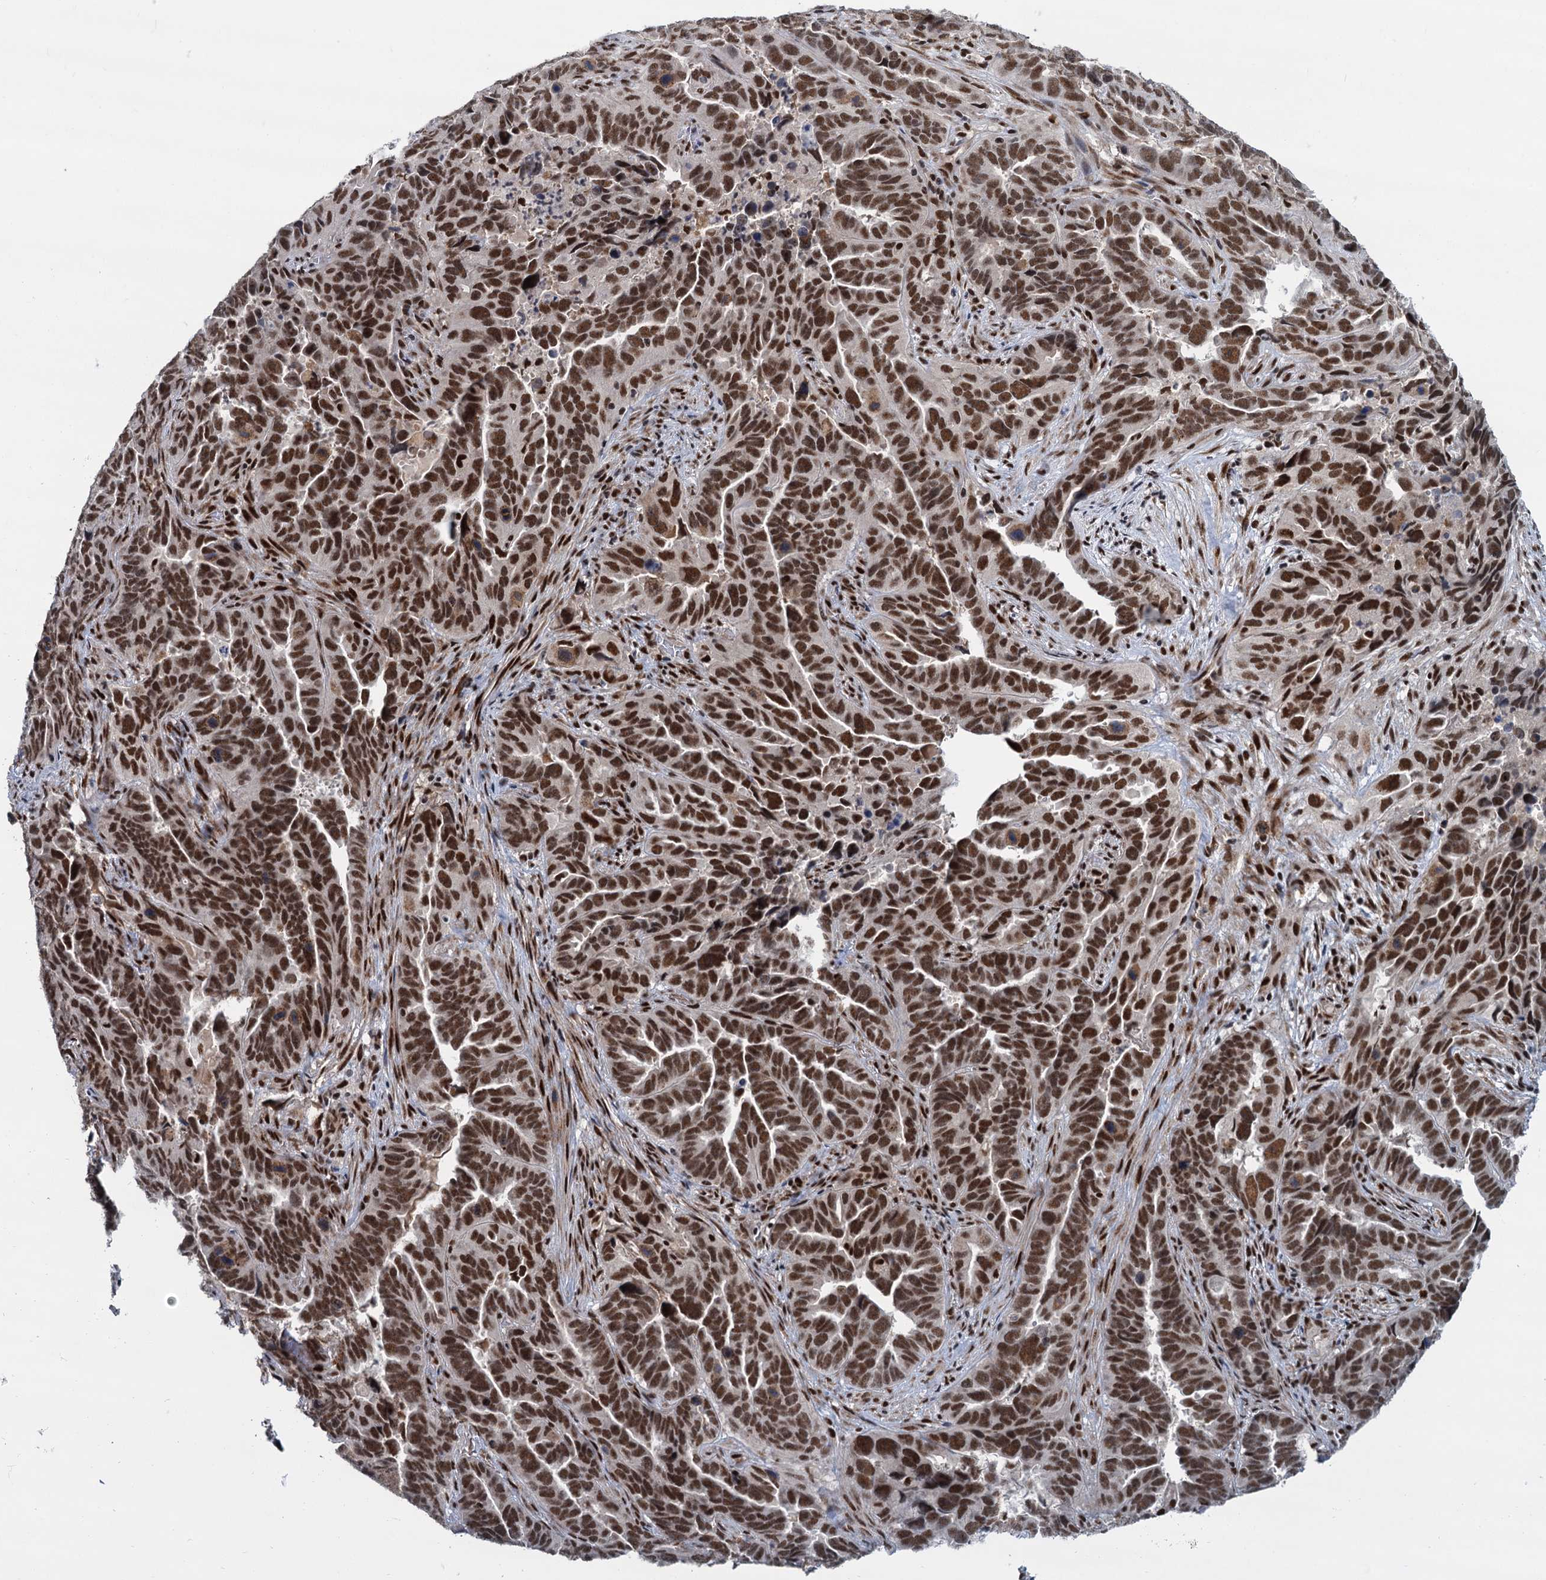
{"staining": {"intensity": "strong", "quantity": ">75%", "location": "nuclear"}, "tissue": "endometrial cancer", "cell_type": "Tumor cells", "image_type": "cancer", "snomed": [{"axis": "morphology", "description": "Adenocarcinoma, NOS"}, {"axis": "topography", "description": "Endometrium"}], "caption": "Endometrial cancer tissue reveals strong nuclear positivity in about >75% of tumor cells, visualized by immunohistochemistry.", "gene": "WBP4", "patient": {"sex": "female", "age": 65}}